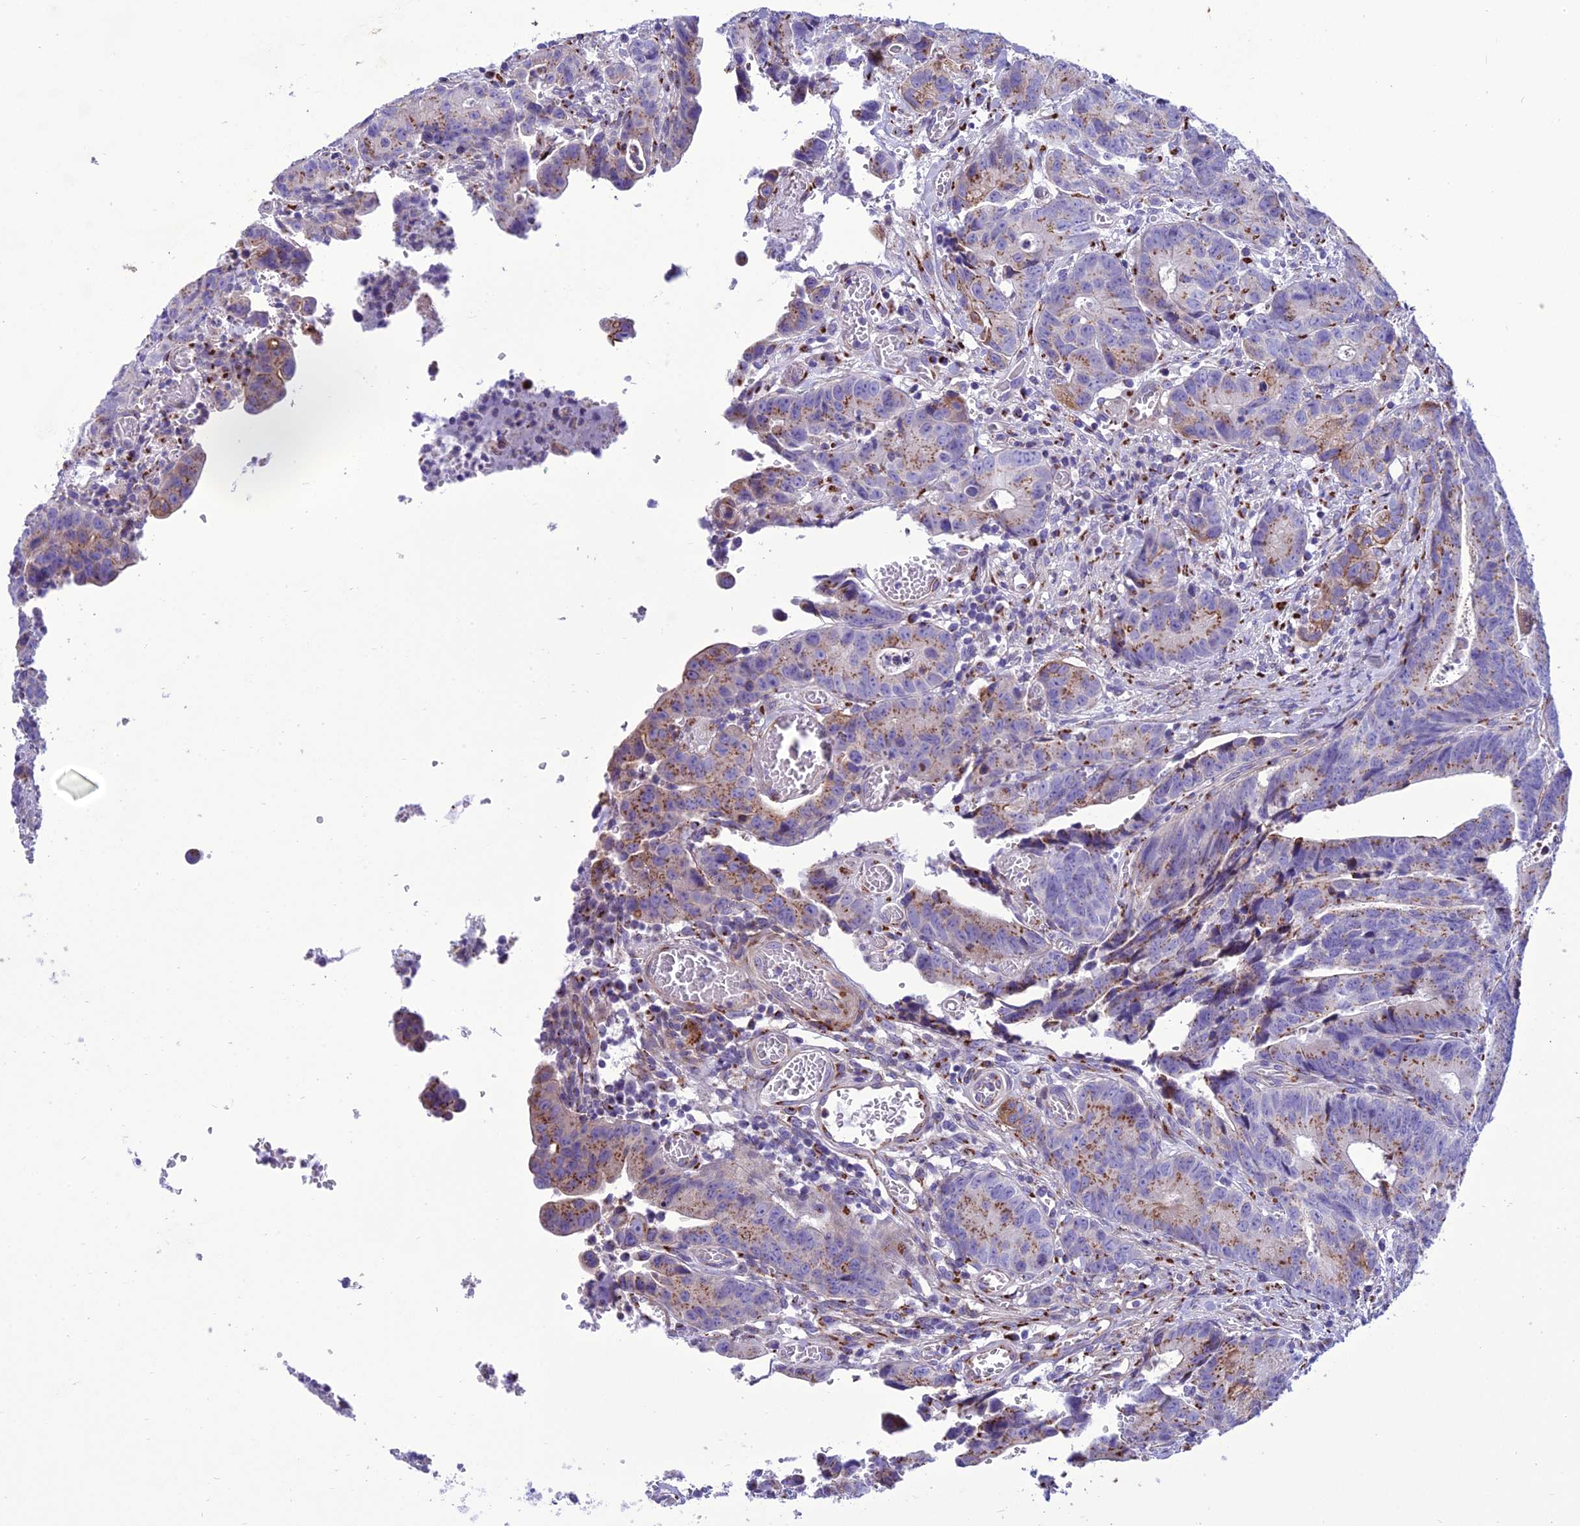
{"staining": {"intensity": "moderate", "quantity": ">75%", "location": "cytoplasmic/membranous"}, "tissue": "colorectal cancer", "cell_type": "Tumor cells", "image_type": "cancer", "snomed": [{"axis": "morphology", "description": "Adenocarcinoma, NOS"}, {"axis": "topography", "description": "Colon"}], "caption": "Human colorectal cancer stained with a brown dye reveals moderate cytoplasmic/membranous positive staining in approximately >75% of tumor cells.", "gene": "GOLM2", "patient": {"sex": "female", "age": 57}}